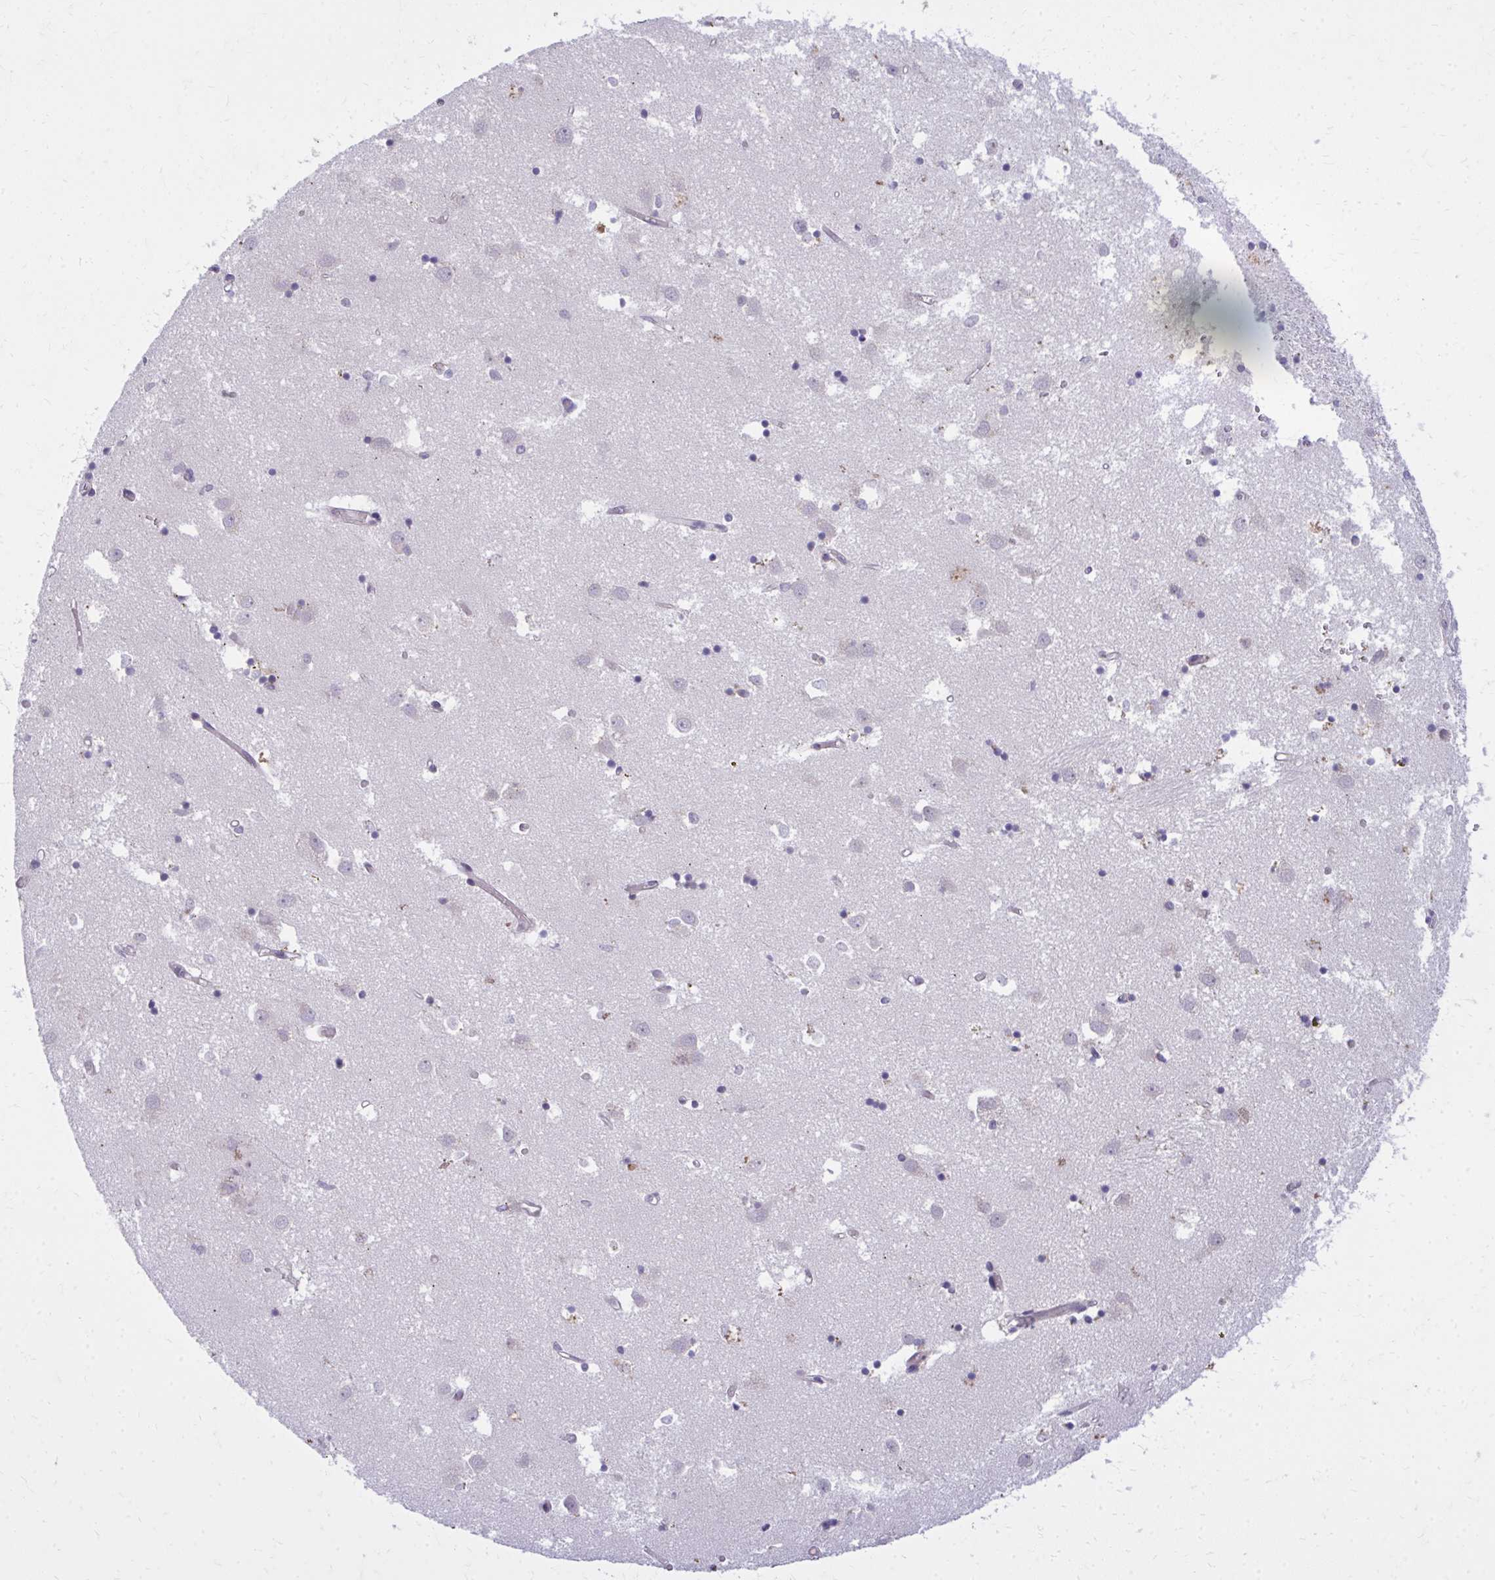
{"staining": {"intensity": "negative", "quantity": "none", "location": "none"}, "tissue": "caudate", "cell_type": "Glial cells", "image_type": "normal", "snomed": [{"axis": "morphology", "description": "Normal tissue, NOS"}, {"axis": "topography", "description": "Lateral ventricle wall"}], "caption": "Protein analysis of unremarkable caudate demonstrates no significant expression in glial cells. (Stains: DAB (3,3'-diaminobenzidine) immunohistochemistry (IHC) with hematoxylin counter stain, Microscopy: brightfield microscopy at high magnification).", "gene": "CEMP1", "patient": {"sex": "male", "age": 70}}